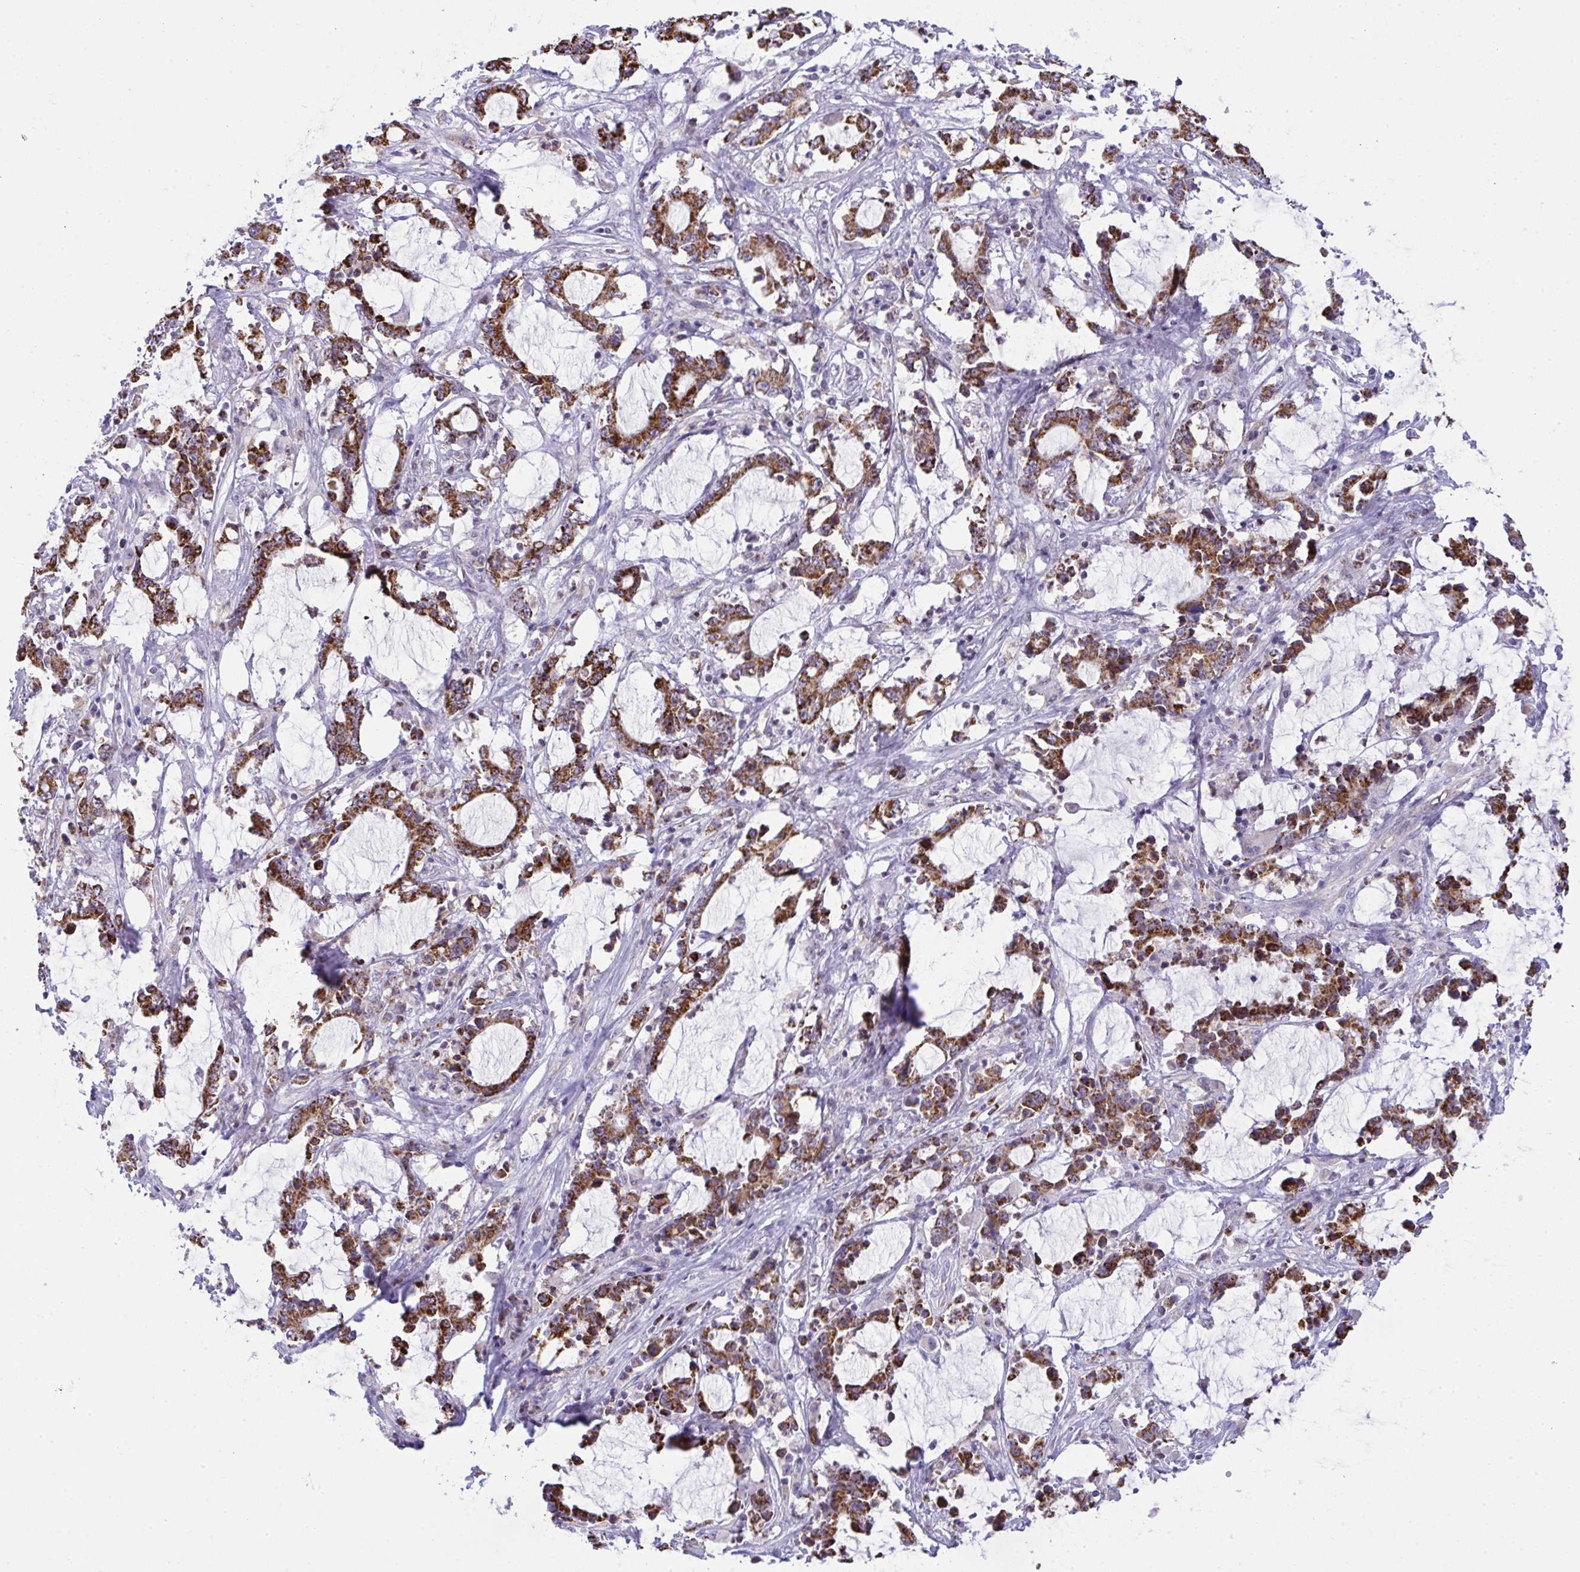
{"staining": {"intensity": "strong", "quantity": ">75%", "location": "cytoplasmic/membranous"}, "tissue": "stomach cancer", "cell_type": "Tumor cells", "image_type": "cancer", "snomed": [{"axis": "morphology", "description": "Adenocarcinoma, NOS"}, {"axis": "topography", "description": "Stomach, upper"}], "caption": "Immunohistochemistry (IHC) micrograph of neoplastic tissue: stomach cancer (adenocarcinoma) stained using immunohistochemistry reveals high levels of strong protein expression localized specifically in the cytoplasmic/membranous of tumor cells, appearing as a cytoplasmic/membranous brown color.", "gene": "PLA2G12B", "patient": {"sex": "male", "age": 68}}